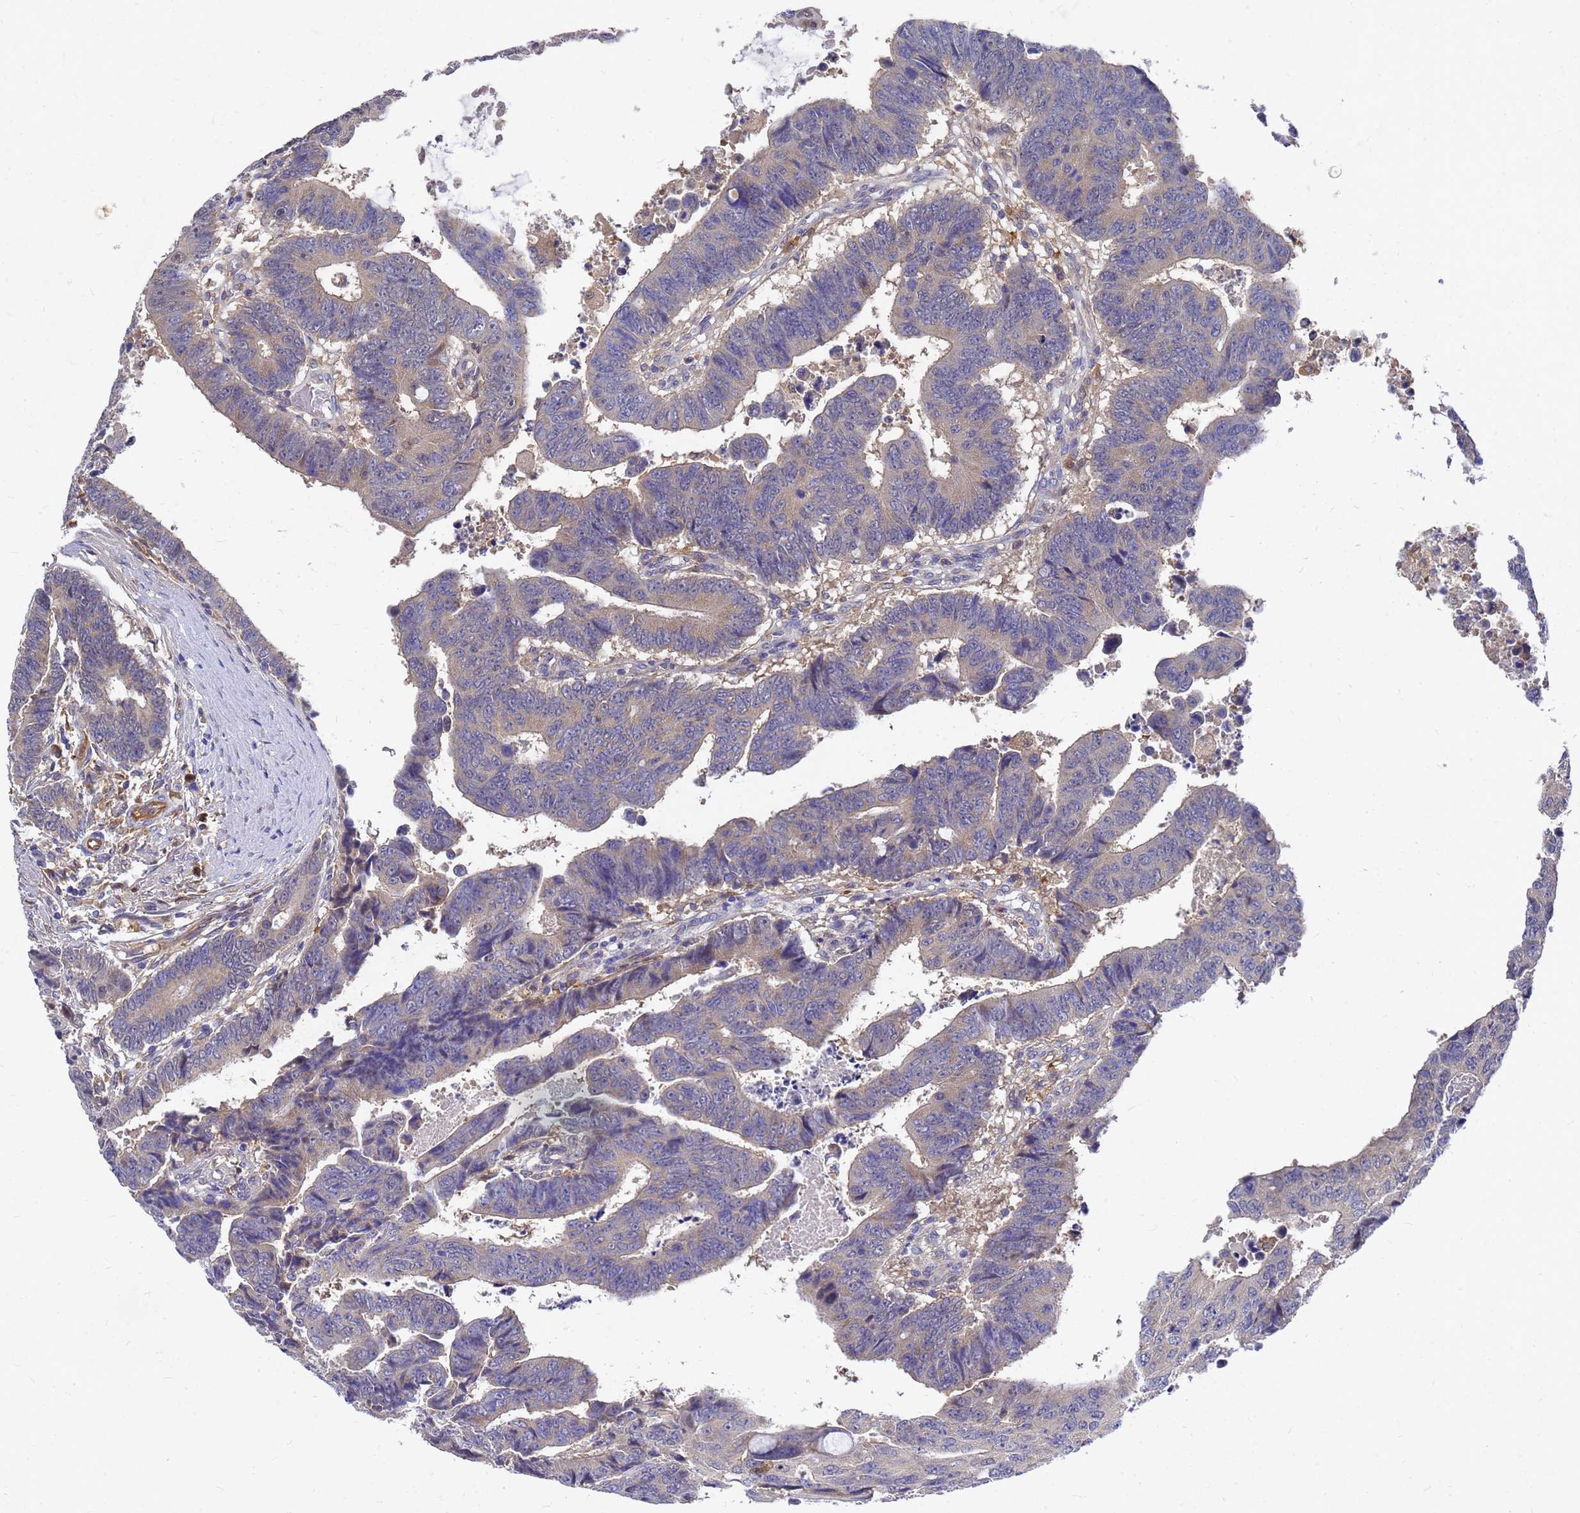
{"staining": {"intensity": "weak", "quantity": "25%-75%", "location": "cytoplasmic/membranous"}, "tissue": "colorectal cancer", "cell_type": "Tumor cells", "image_type": "cancer", "snomed": [{"axis": "morphology", "description": "Adenocarcinoma, NOS"}, {"axis": "topography", "description": "Rectum"}], "caption": "Weak cytoplasmic/membranous expression is identified in about 25%-75% of tumor cells in adenocarcinoma (colorectal).", "gene": "SLC35E2B", "patient": {"sex": "male", "age": 84}}